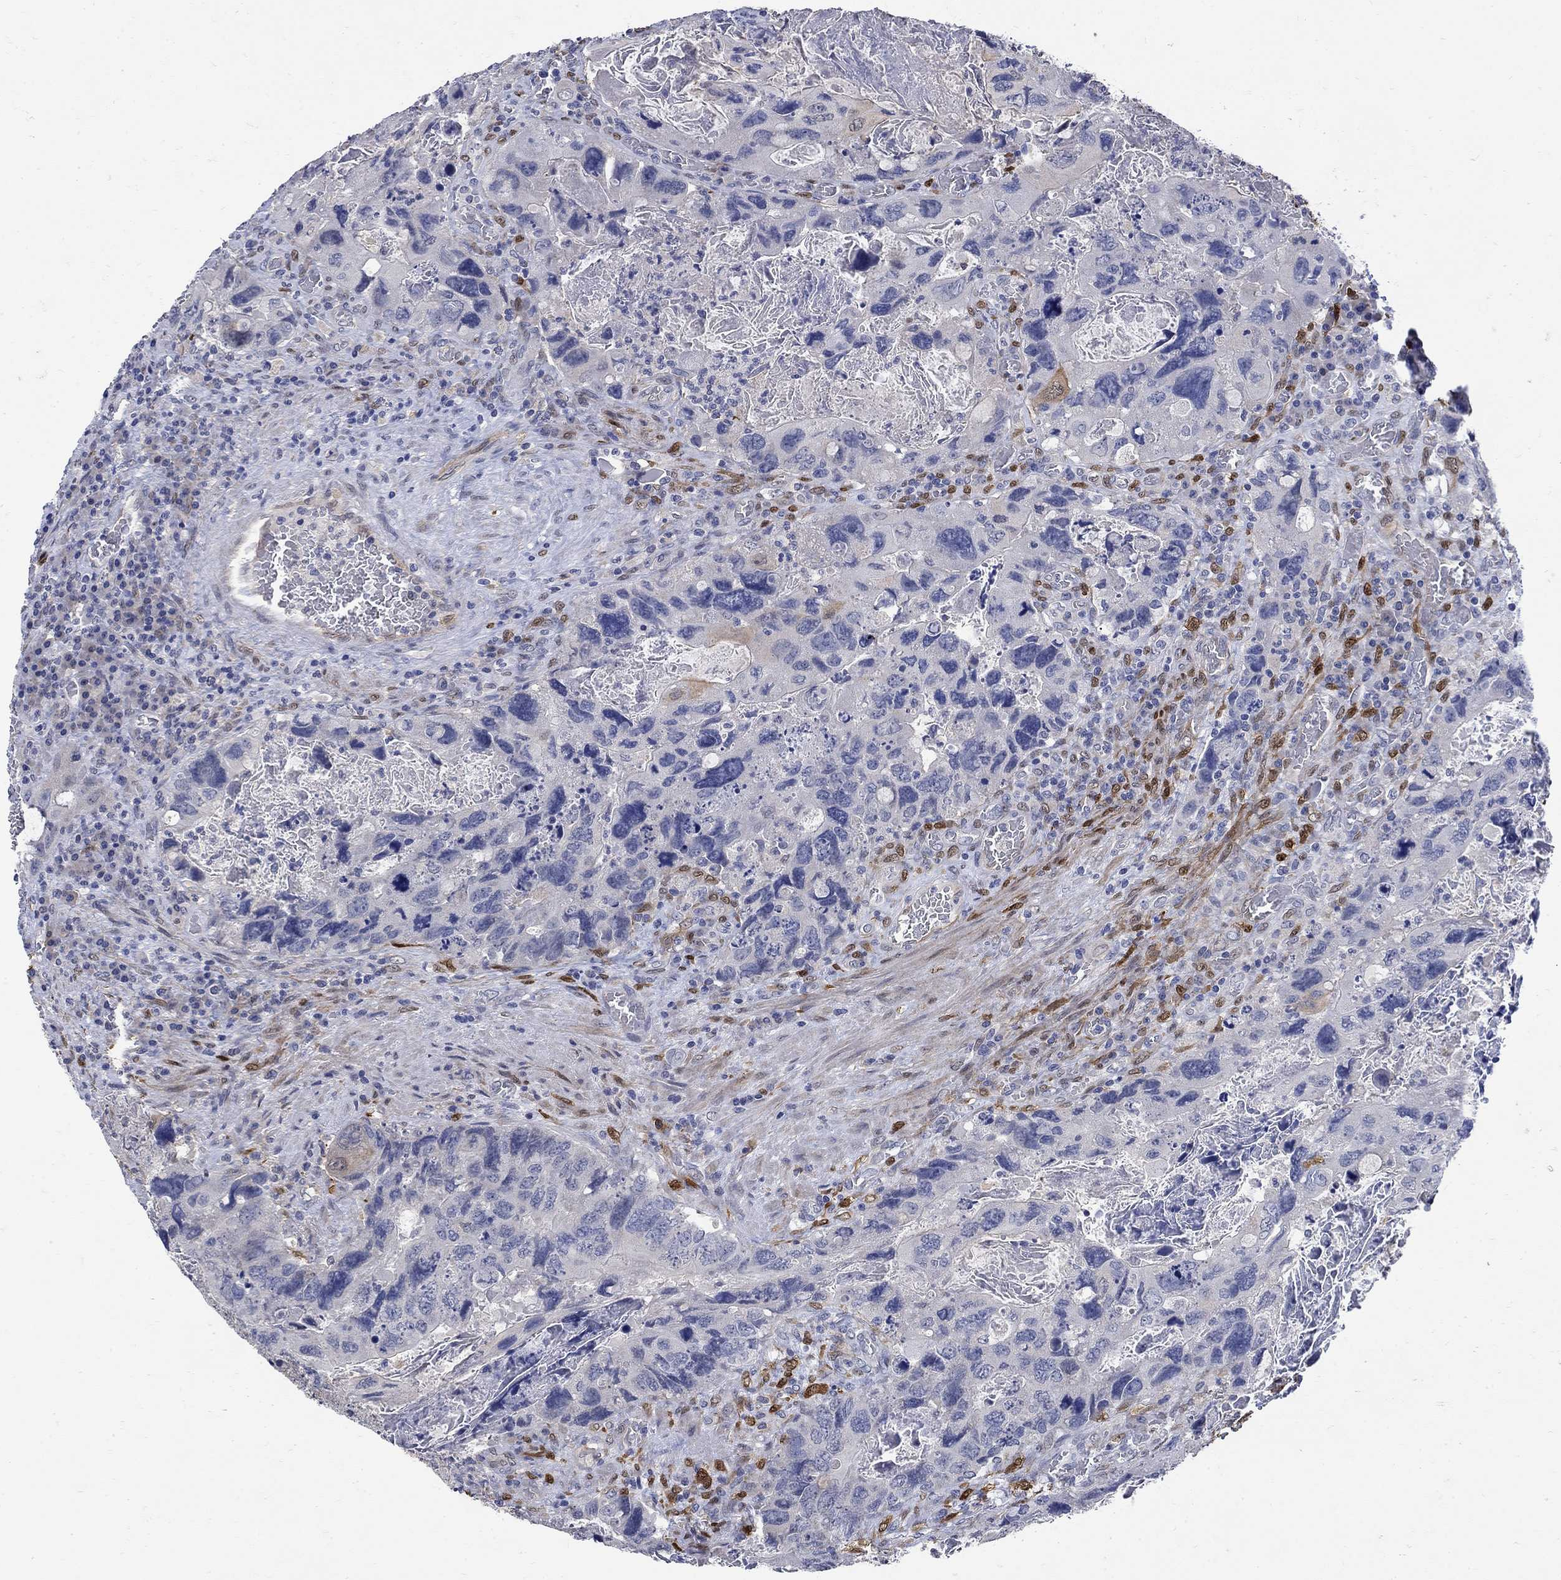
{"staining": {"intensity": "negative", "quantity": "none", "location": "none"}, "tissue": "colorectal cancer", "cell_type": "Tumor cells", "image_type": "cancer", "snomed": [{"axis": "morphology", "description": "Adenocarcinoma, NOS"}, {"axis": "topography", "description": "Rectum"}], "caption": "IHC histopathology image of human colorectal adenocarcinoma stained for a protein (brown), which shows no staining in tumor cells.", "gene": "TGM2", "patient": {"sex": "male", "age": 62}}